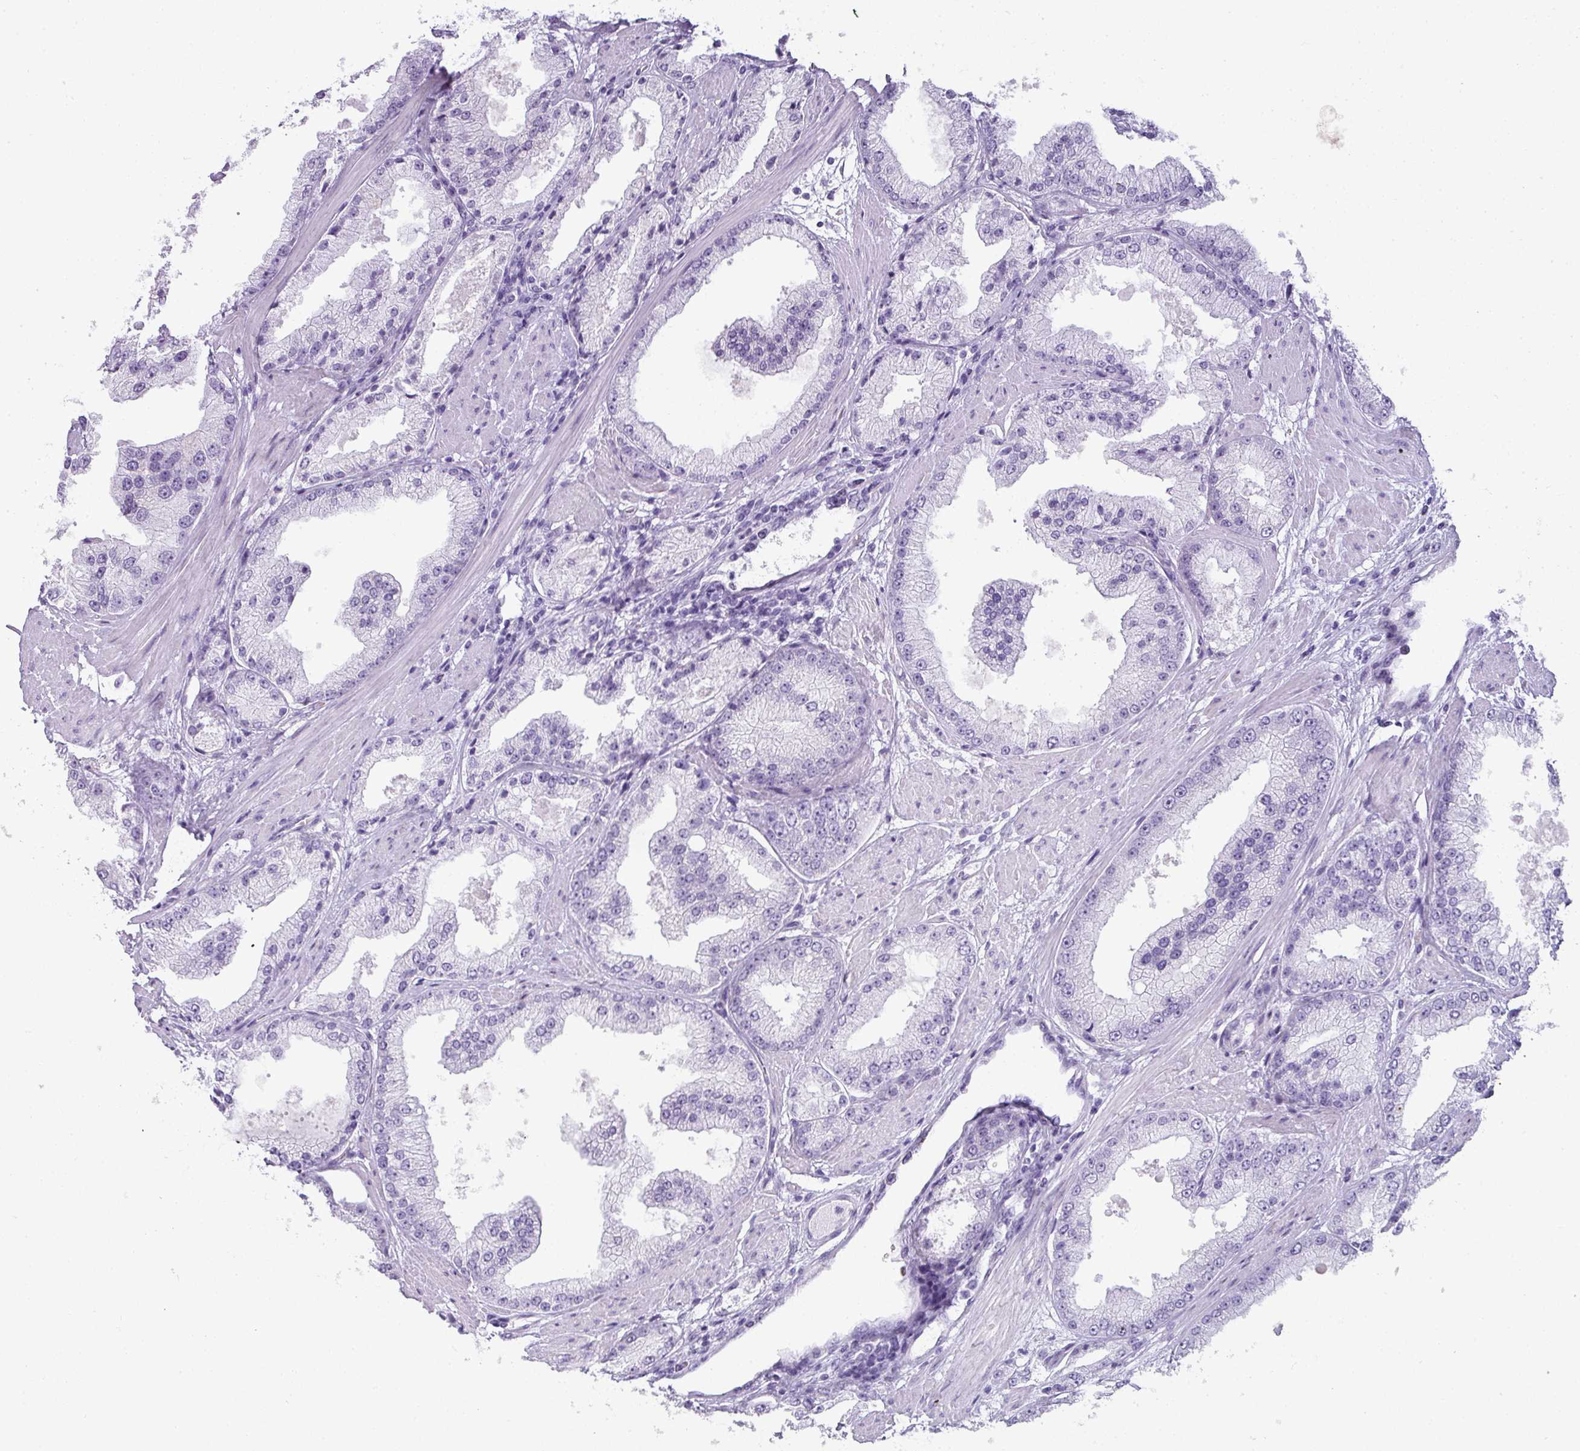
{"staining": {"intensity": "negative", "quantity": "none", "location": "none"}, "tissue": "prostate cancer", "cell_type": "Tumor cells", "image_type": "cancer", "snomed": [{"axis": "morphology", "description": "Adenocarcinoma, Low grade"}, {"axis": "topography", "description": "Prostate"}], "caption": "Tumor cells show no significant protein expression in prostate low-grade adenocarcinoma.", "gene": "RBMY1F", "patient": {"sex": "male", "age": 67}}